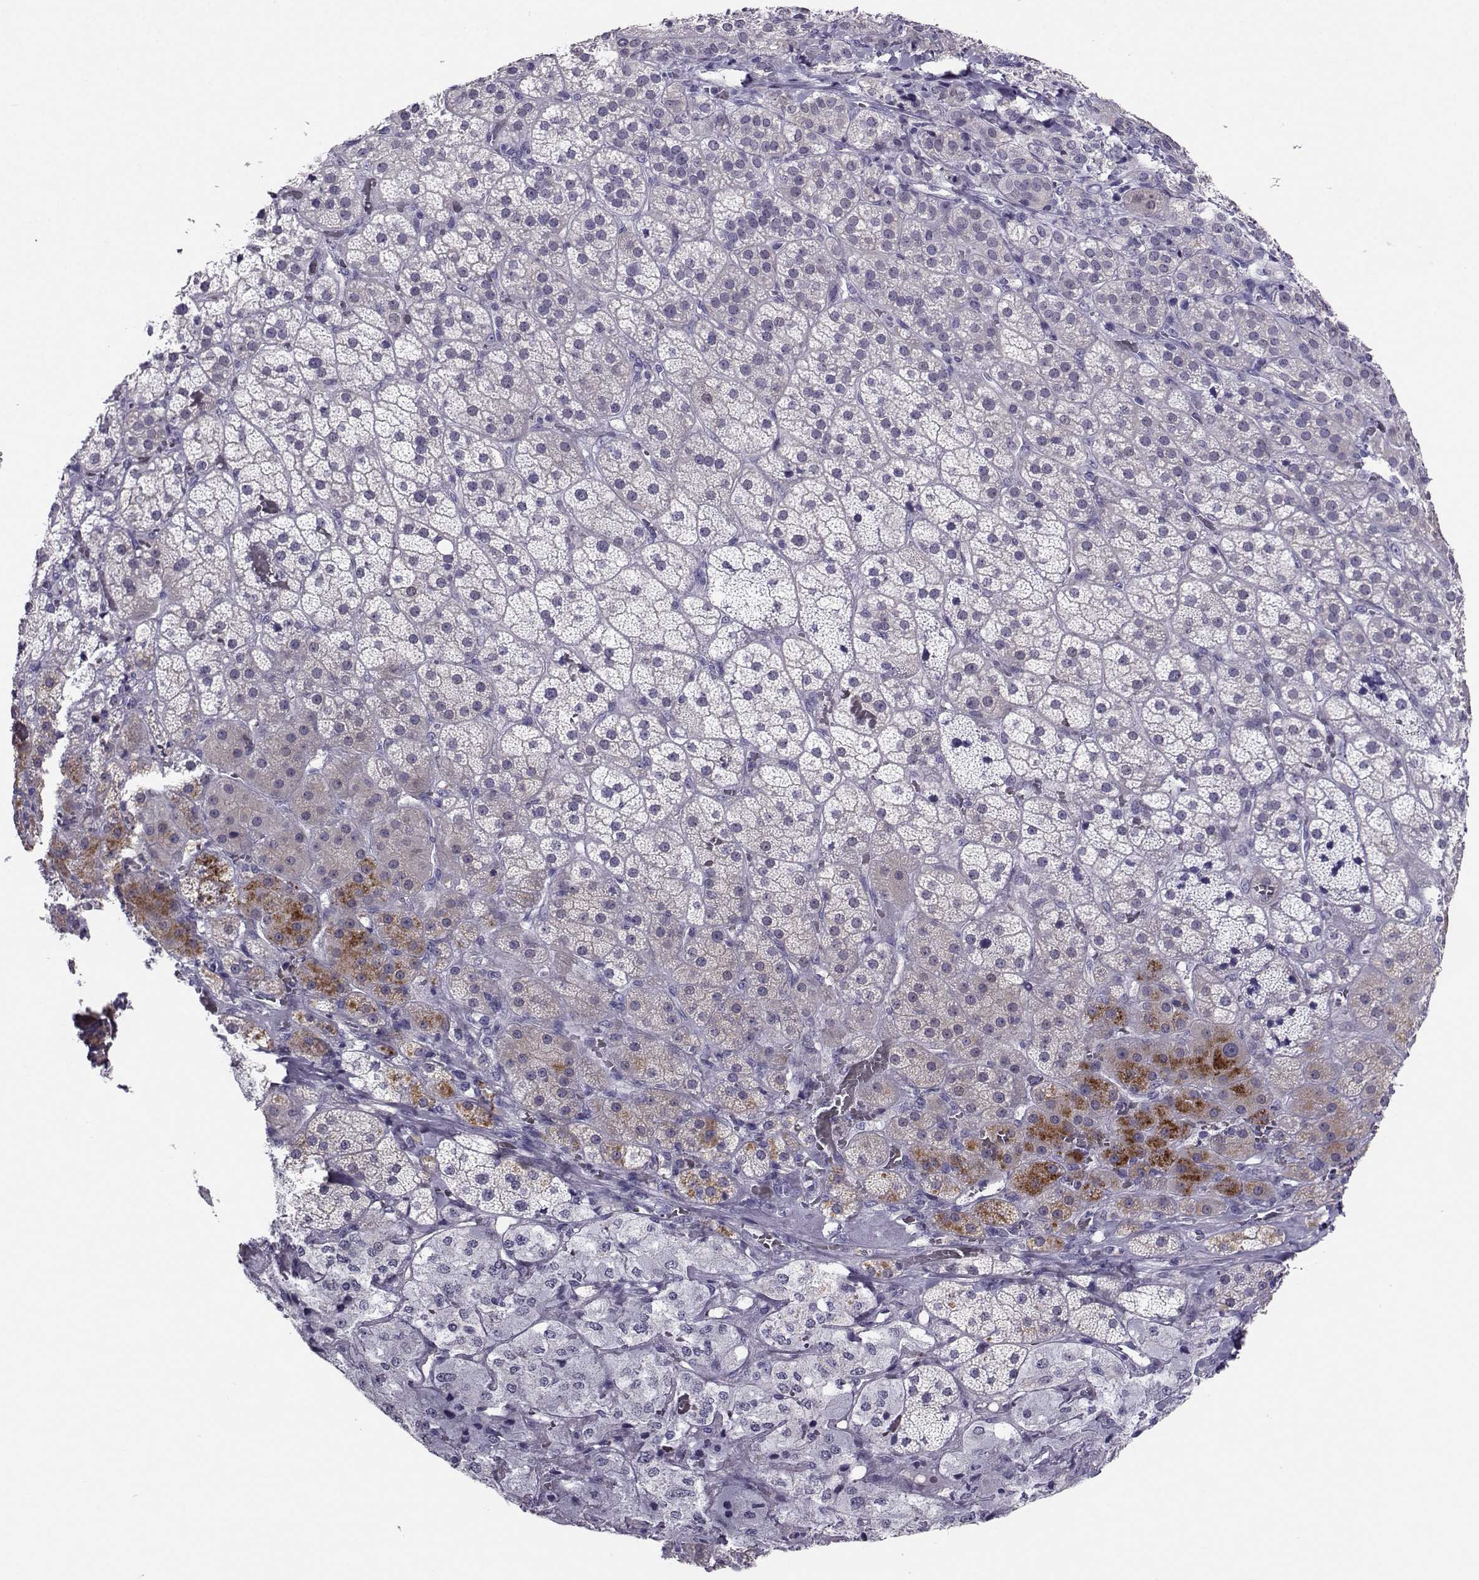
{"staining": {"intensity": "moderate", "quantity": "<25%", "location": "cytoplasmic/membranous"}, "tissue": "adrenal gland", "cell_type": "Glandular cells", "image_type": "normal", "snomed": [{"axis": "morphology", "description": "Normal tissue, NOS"}, {"axis": "topography", "description": "Adrenal gland"}], "caption": "Immunohistochemistry (IHC) (DAB (3,3'-diaminobenzidine)) staining of benign human adrenal gland displays moderate cytoplasmic/membranous protein staining in approximately <25% of glandular cells. Immunohistochemistry stains the protein in brown and the nuclei are stained blue.", "gene": "PGK1", "patient": {"sex": "male", "age": 57}}